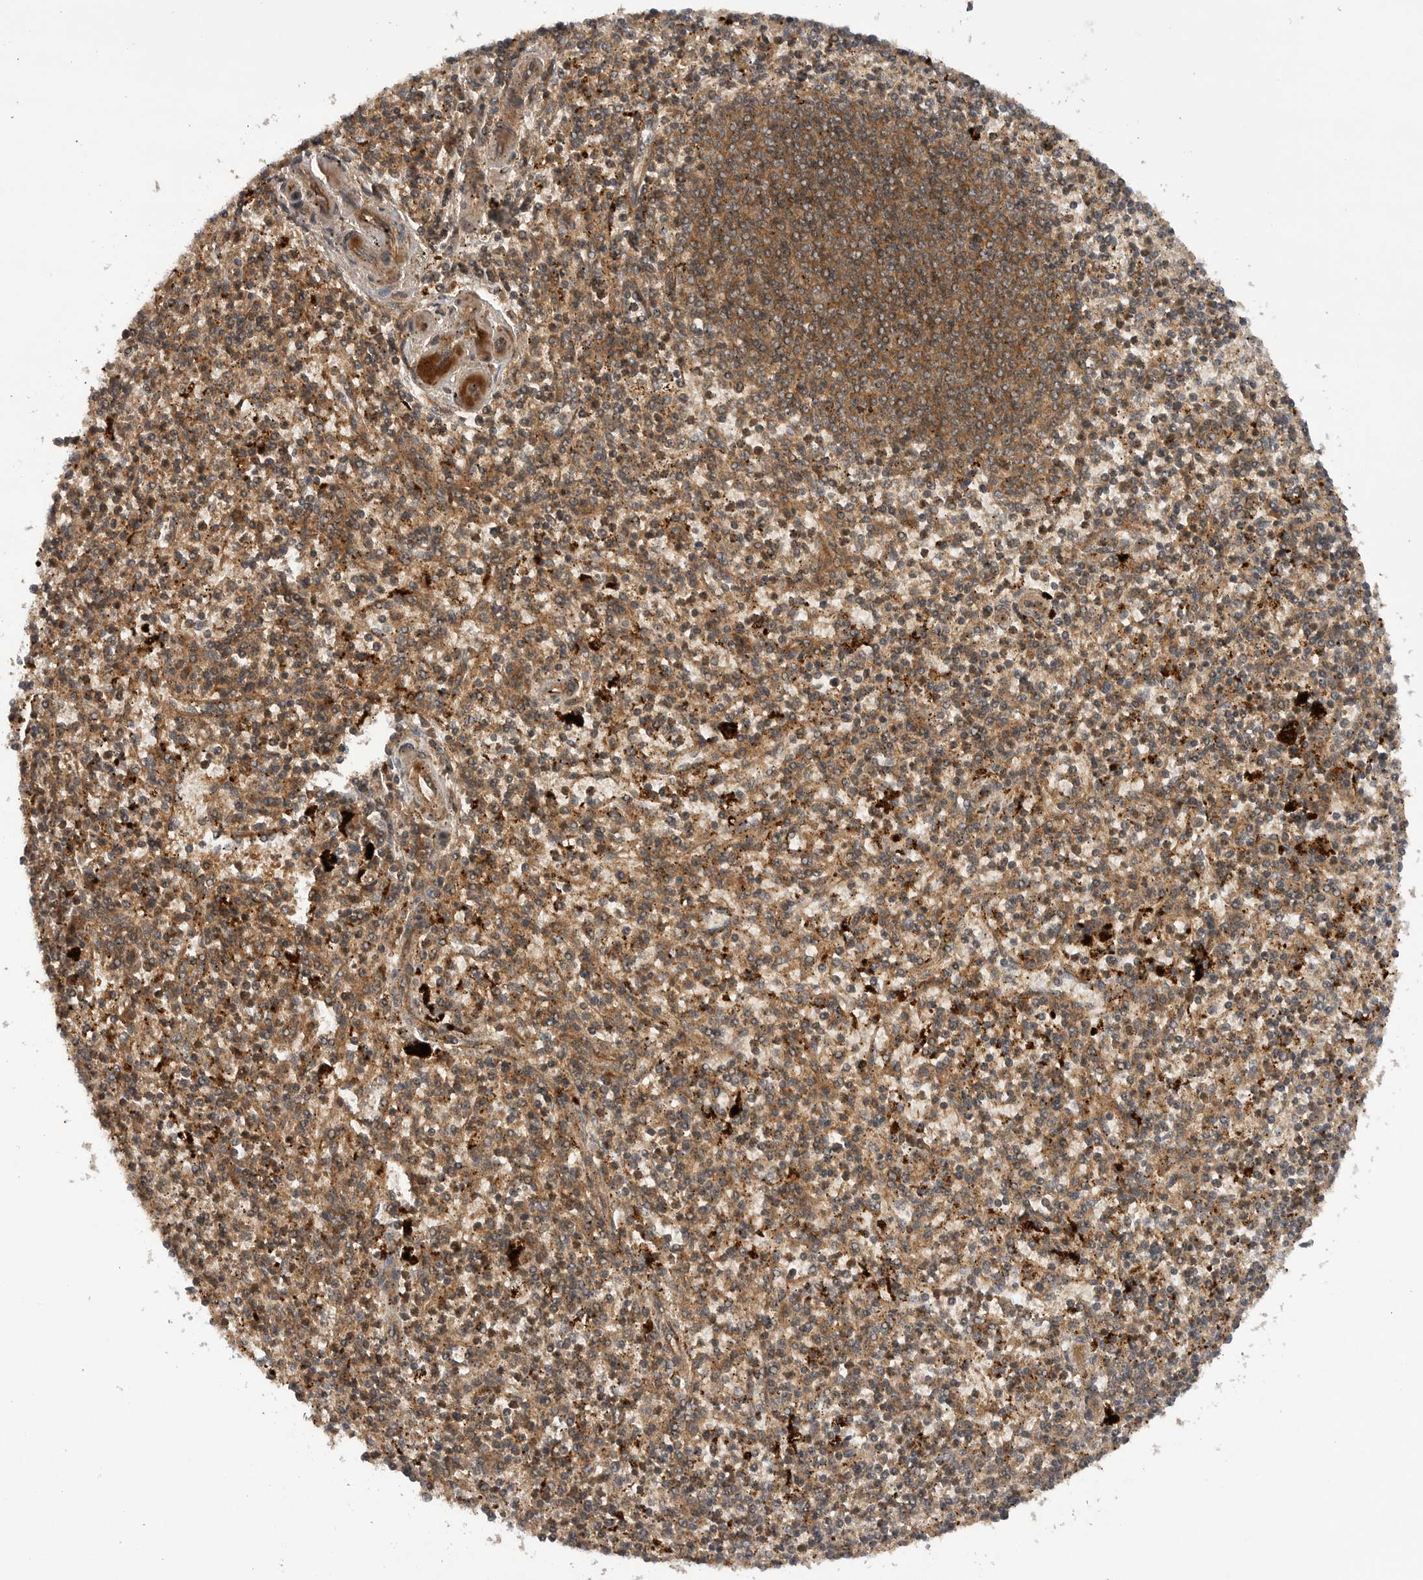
{"staining": {"intensity": "moderate", "quantity": ">75%", "location": "cytoplasmic/membranous"}, "tissue": "spleen", "cell_type": "Cells in red pulp", "image_type": "normal", "snomed": [{"axis": "morphology", "description": "Normal tissue, NOS"}, {"axis": "topography", "description": "Spleen"}], "caption": "This image shows immunohistochemistry (IHC) staining of benign spleen, with medium moderate cytoplasmic/membranous positivity in about >75% of cells in red pulp.", "gene": "PRDX4", "patient": {"sex": "male", "age": 72}}